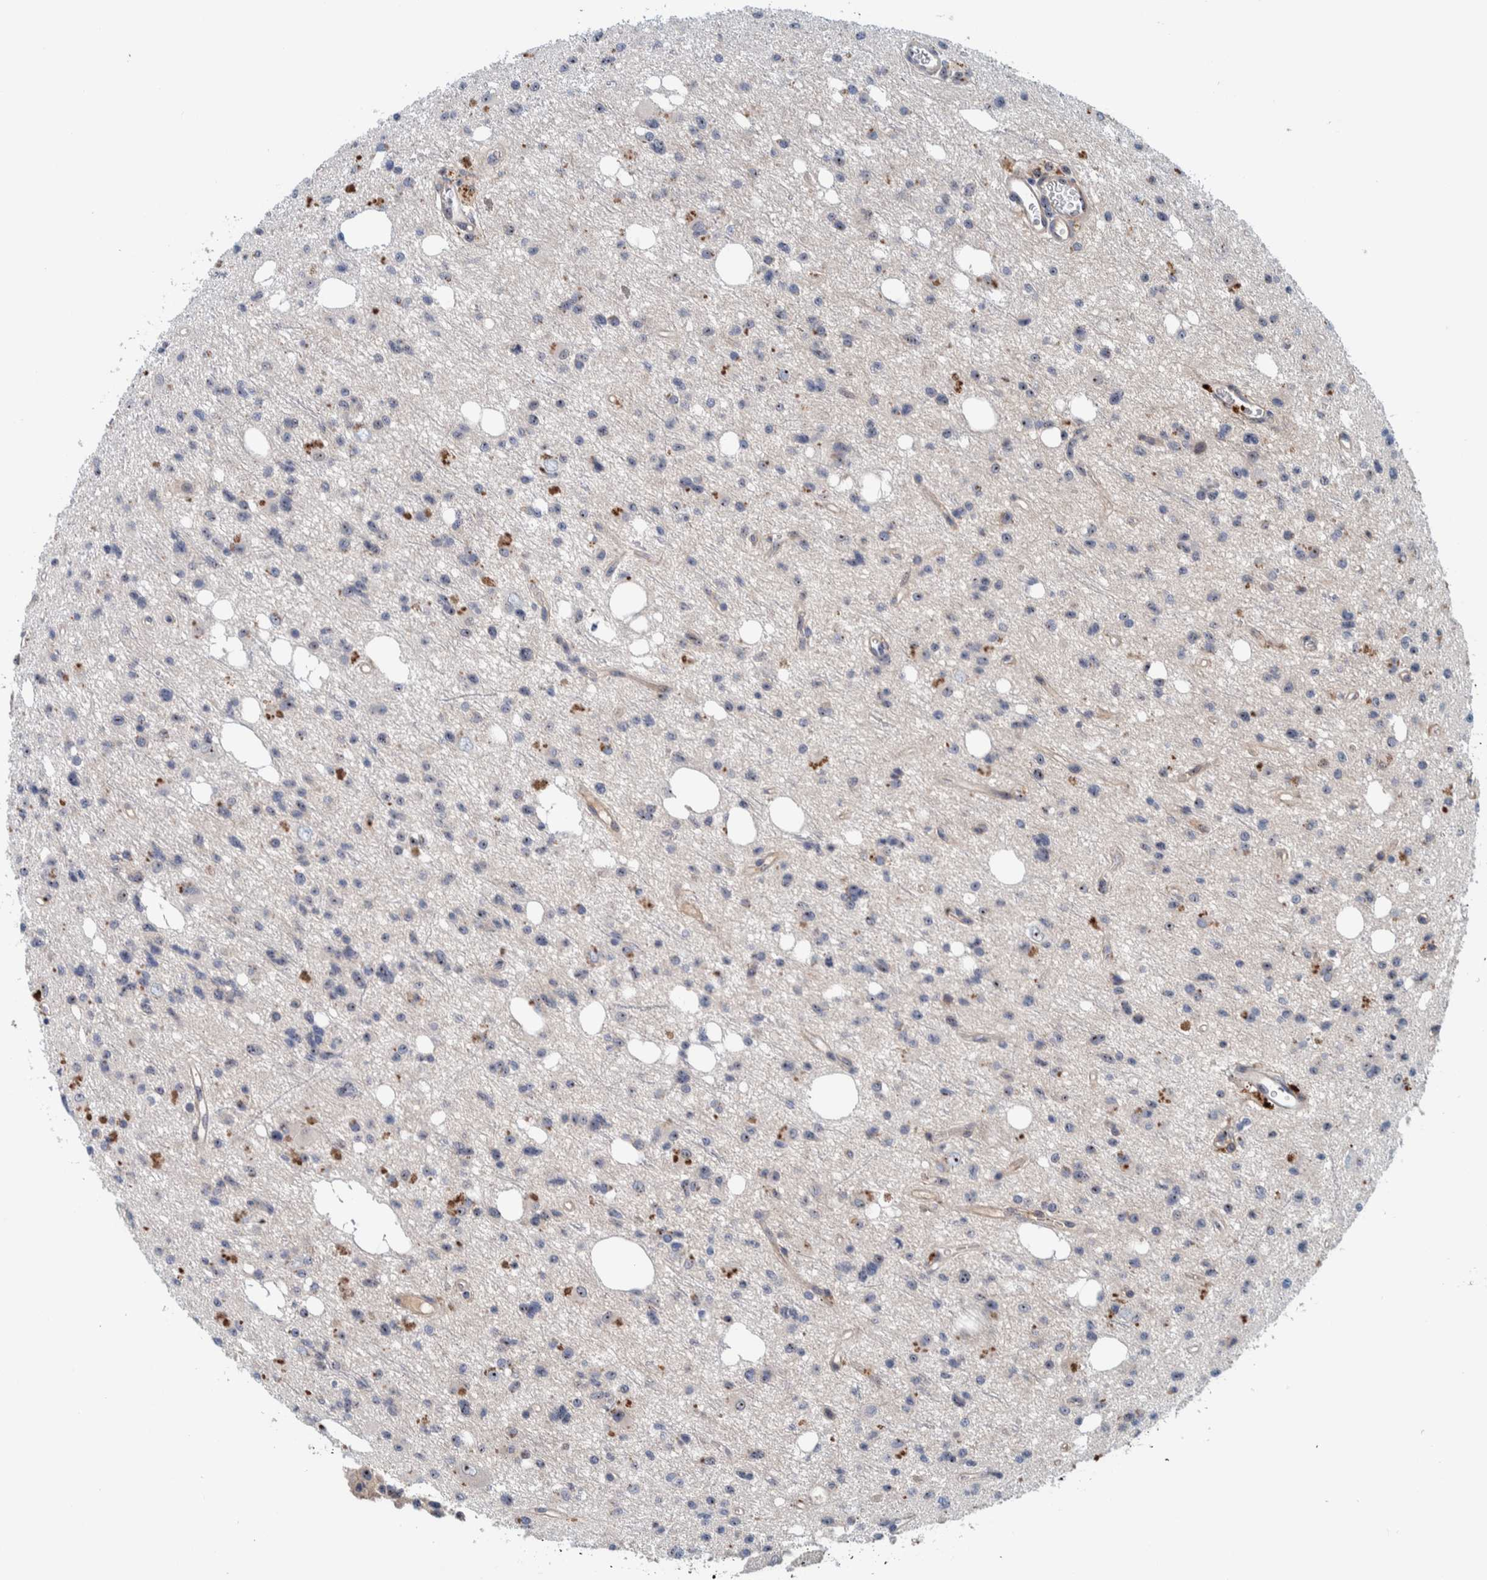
{"staining": {"intensity": "moderate", "quantity": "25%-75%", "location": "nuclear"}, "tissue": "glioma", "cell_type": "Tumor cells", "image_type": "cancer", "snomed": [{"axis": "morphology", "description": "Glioma, malignant, High grade"}, {"axis": "topography", "description": "Brain"}], "caption": "The immunohistochemical stain shows moderate nuclear positivity in tumor cells of glioma tissue.", "gene": "NOL11", "patient": {"sex": "female", "age": 62}}